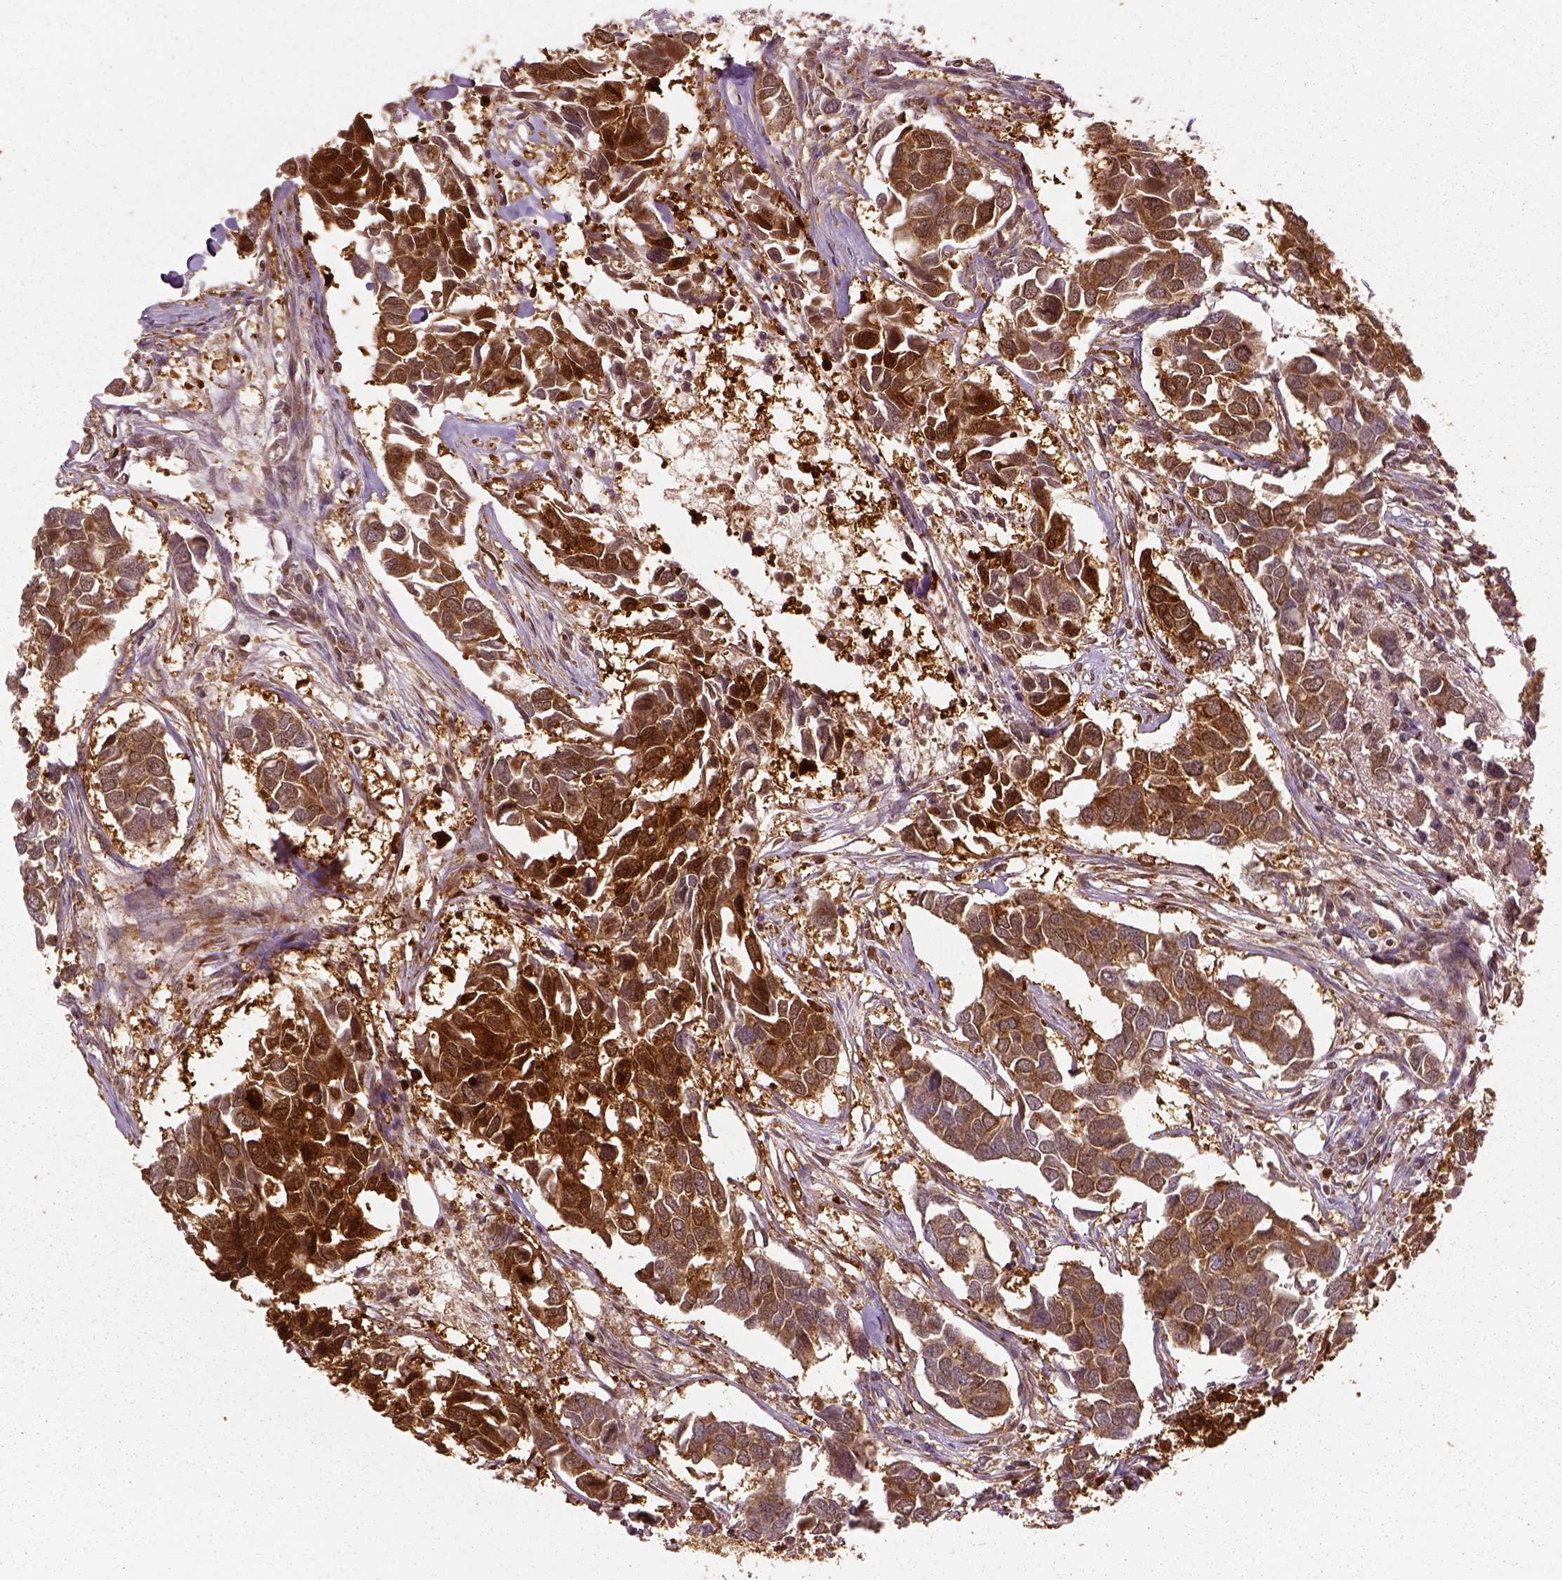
{"staining": {"intensity": "strong", "quantity": ">75%", "location": "cytoplasmic/membranous"}, "tissue": "breast cancer", "cell_type": "Tumor cells", "image_type": "cancer", "snomed": [{"axis": "morphology", "description": "Duct carcinoma"}, {"axis": "topography", "description": "Breast"}], "caption": "Immunohistochemistry histopathology image of neoplastic tissue: invasive ductal carcinoma (breast) stained using IHC exhibits high levels of strong protein expression localized specifically in the cytoplasmic/membranous of tumor cells, appearing as a cytoplasmic/membranous brown color.", "gene": "GPI", "patient": {"sex": "female", "age": 83}}